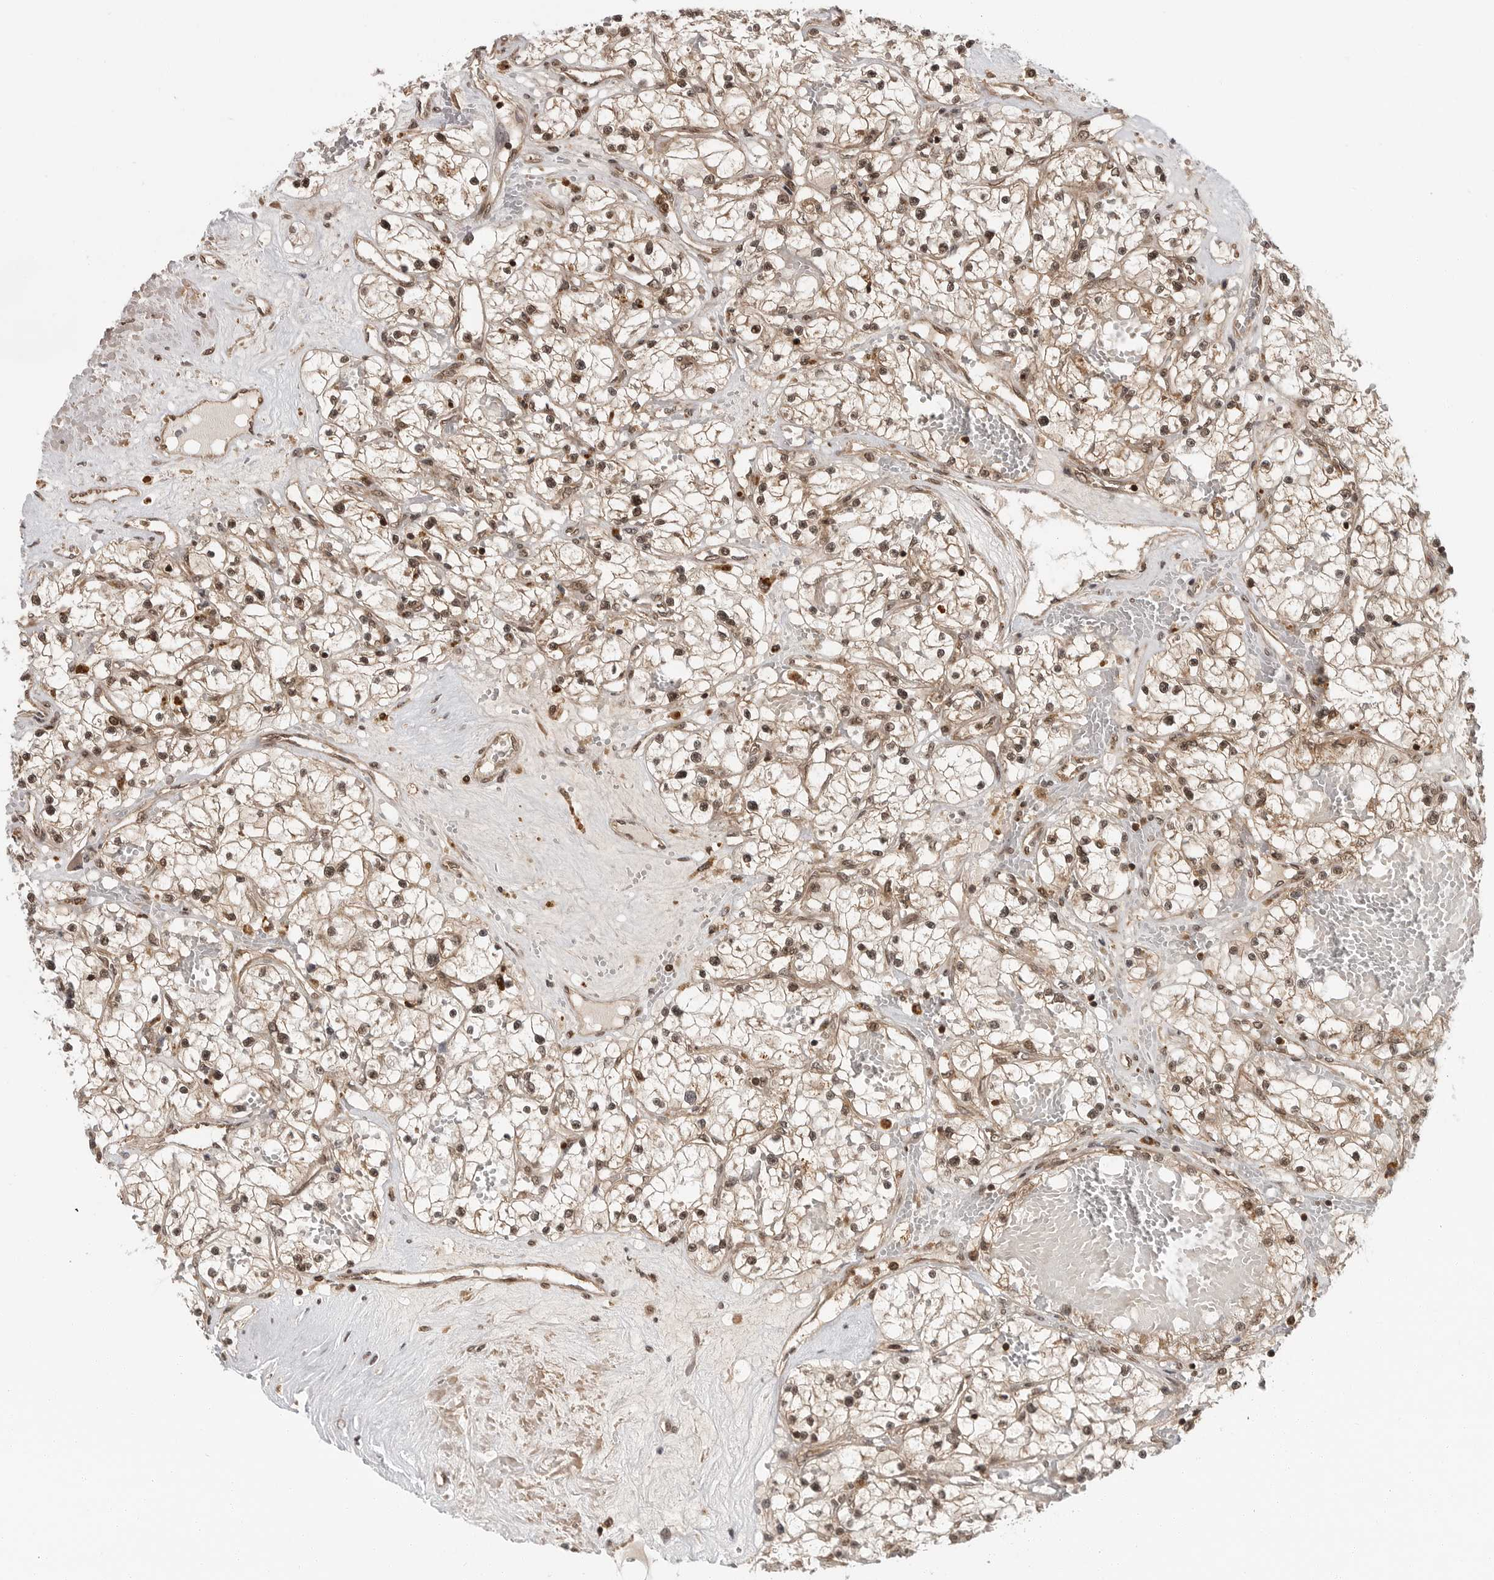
{"staining": {"intensity": "moderate", "quantity": ">75%", "location": "cytoplasmic/membranous,nuclear"}, "tissue": "renal cancer", "cell_type": "Tumor cells", "image_type": "cancer", "snomed": [{"axis": "morphology", "description": "Normal tissue, NOS"}, {"axis": "morphology", "description": "Adenocarcinoma, NOS"}, {"axis": "topography", "description": "Kidney"}], "caption": "Immunohistochemistry (IHC) micrograph of neoplastic tissue: human renal cancer (adenocarcinoma) stained using IHC exhibits medium levels of moderate protein expression localized specifically in the cytoplasmic/membranous and nuclear of tumor cells, appearing as a cytoplasmic/membranous and nuclear brown color.", "gene": "SZRD1", "patient": {"sex": "male", "age": 68}}